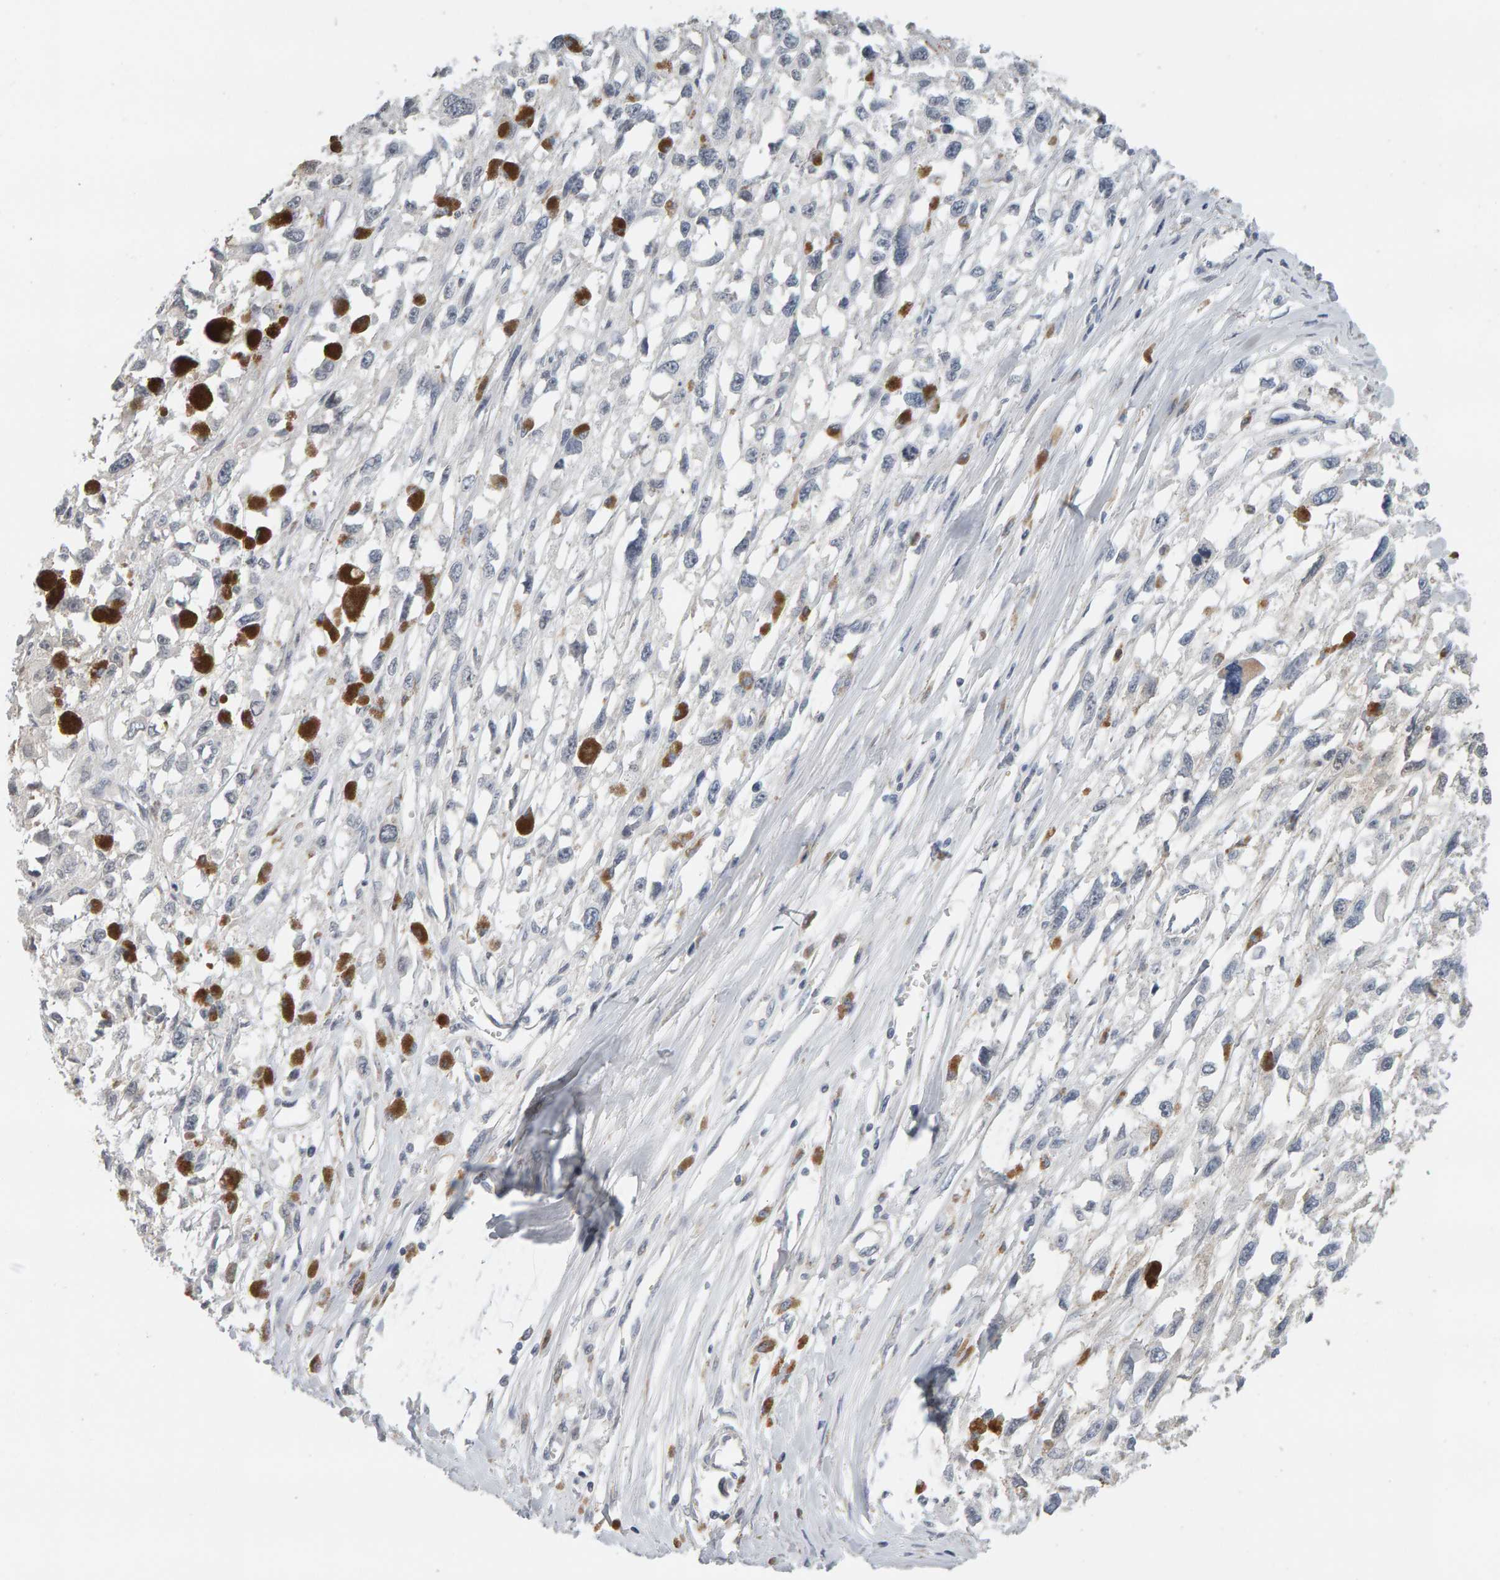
{"staining": {"intensity": "negative", "quantity": "none", "location": "none"}, "tissue": "melanoma", "cell_type": "Tumor cells", "image_type": "cancer", "snomed": [{"axis": "morphology", "description": "Malignant melanoma, Metastatic site"}, {"axis": "topography", "description": "Lymph node"}], "caption": "This is an immunohistochemistry (IHC) photomicrograph of malignant melanoma (metastatic site). There is no positivity in tumor cells.", "gene": "GFUS", "patient": {"sex": "male", "age": 59}}